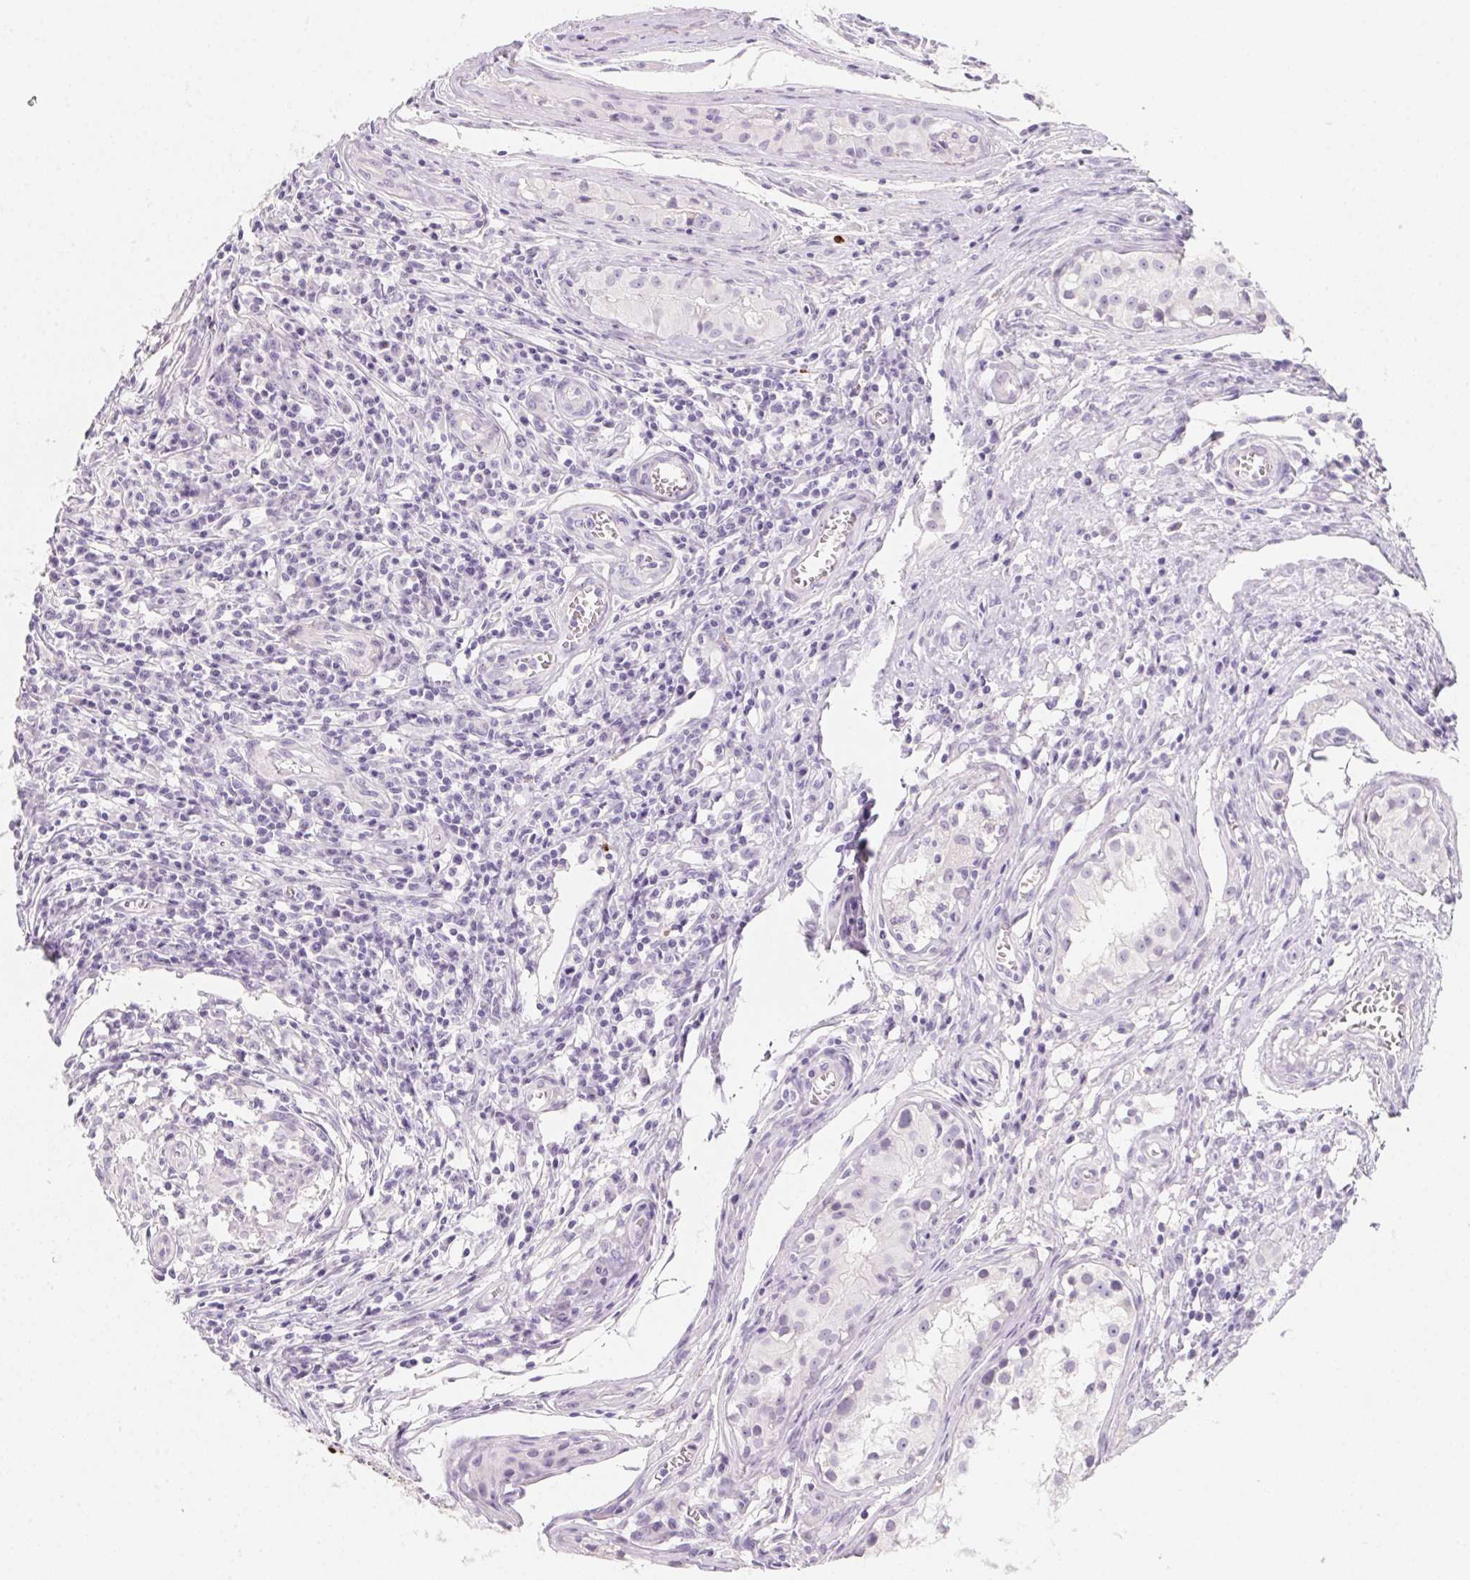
{"staining": {"intensity": "negative", "quantity": "none", "location": "none"}, "tissue": "testis cancer", "cell_type": "Tumor cells", "image_type": "cancer", "snomed": [{"axis": "morphology", "description": "Carcinoma, Embryonal, NOS"}, {"axis": "topography", "description": "Testis"}], "caption": "Immunohistochemistry of human embryonal carcinoma (testis) reveals no expression in tumor cells.", "gene": "MYL4", "patient": {"sex": "male", "age": 22}}